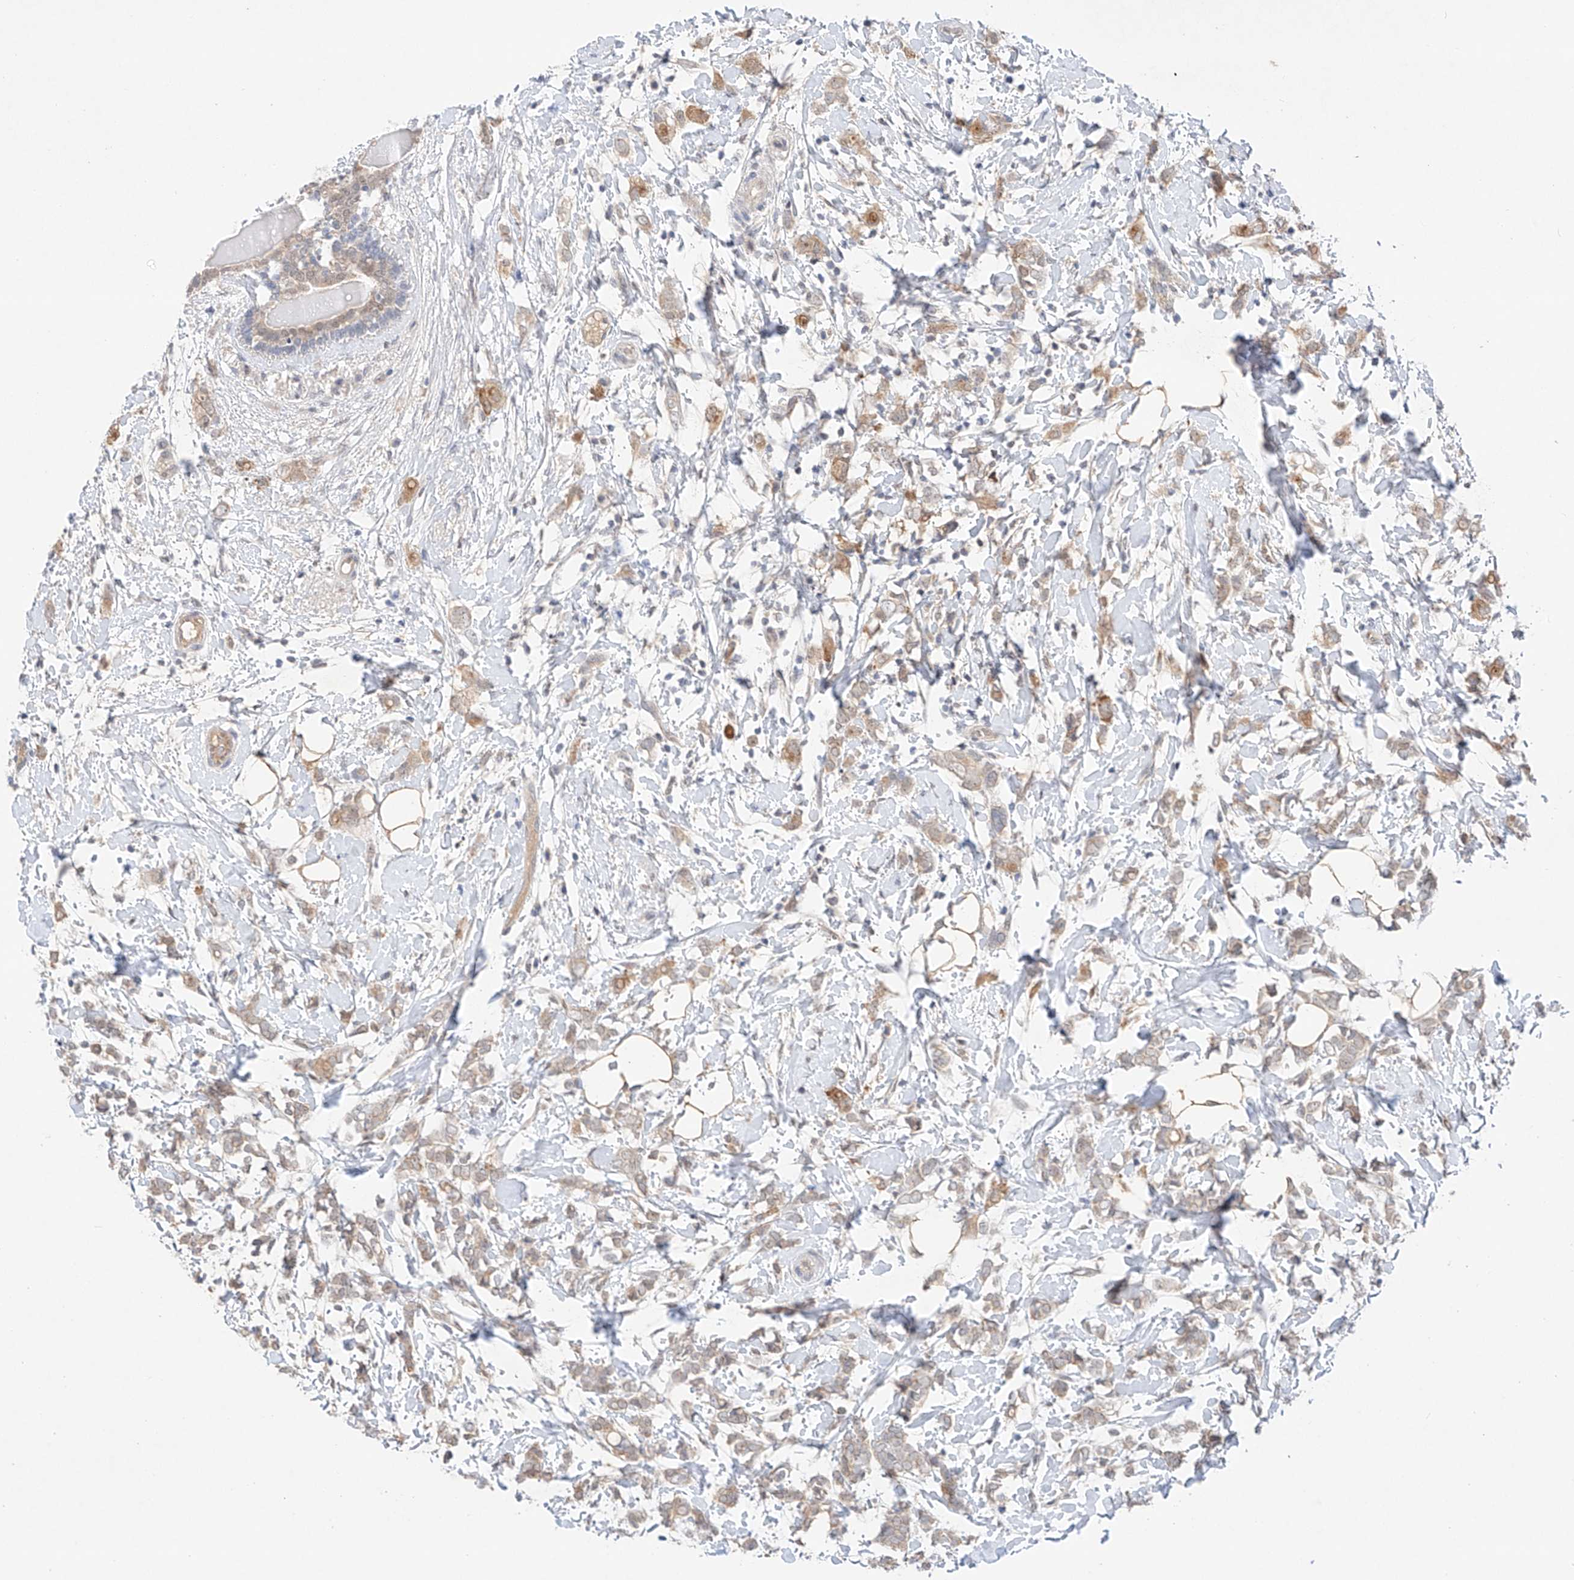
{"staining": {"intensity": "moderate", "quantity": ">75%", "location": "cytoplasmic/membranous"}, "tissue": "breast cancer", "cell_type": "Tumor cells", "image_type": "cancer", "snomed": [{"axis": "morphology", "description": "Normal tissue, NOS"}, {"axis": "morphology", "description": "Lobular carcinoma"}, {"axis": "topography", "description": "Breast"}], "caption": "Immunohistochemistry (DAB (3,3'-diaminobenzidine)) staining of human breast cancer (lobular carcinoma) exhibits moderate cytoplasmic/membranous protein expression in approximately >75% of tumor cells.", "gene": "IL22RA2", "patient": {"sex": "female", "age": 47}}